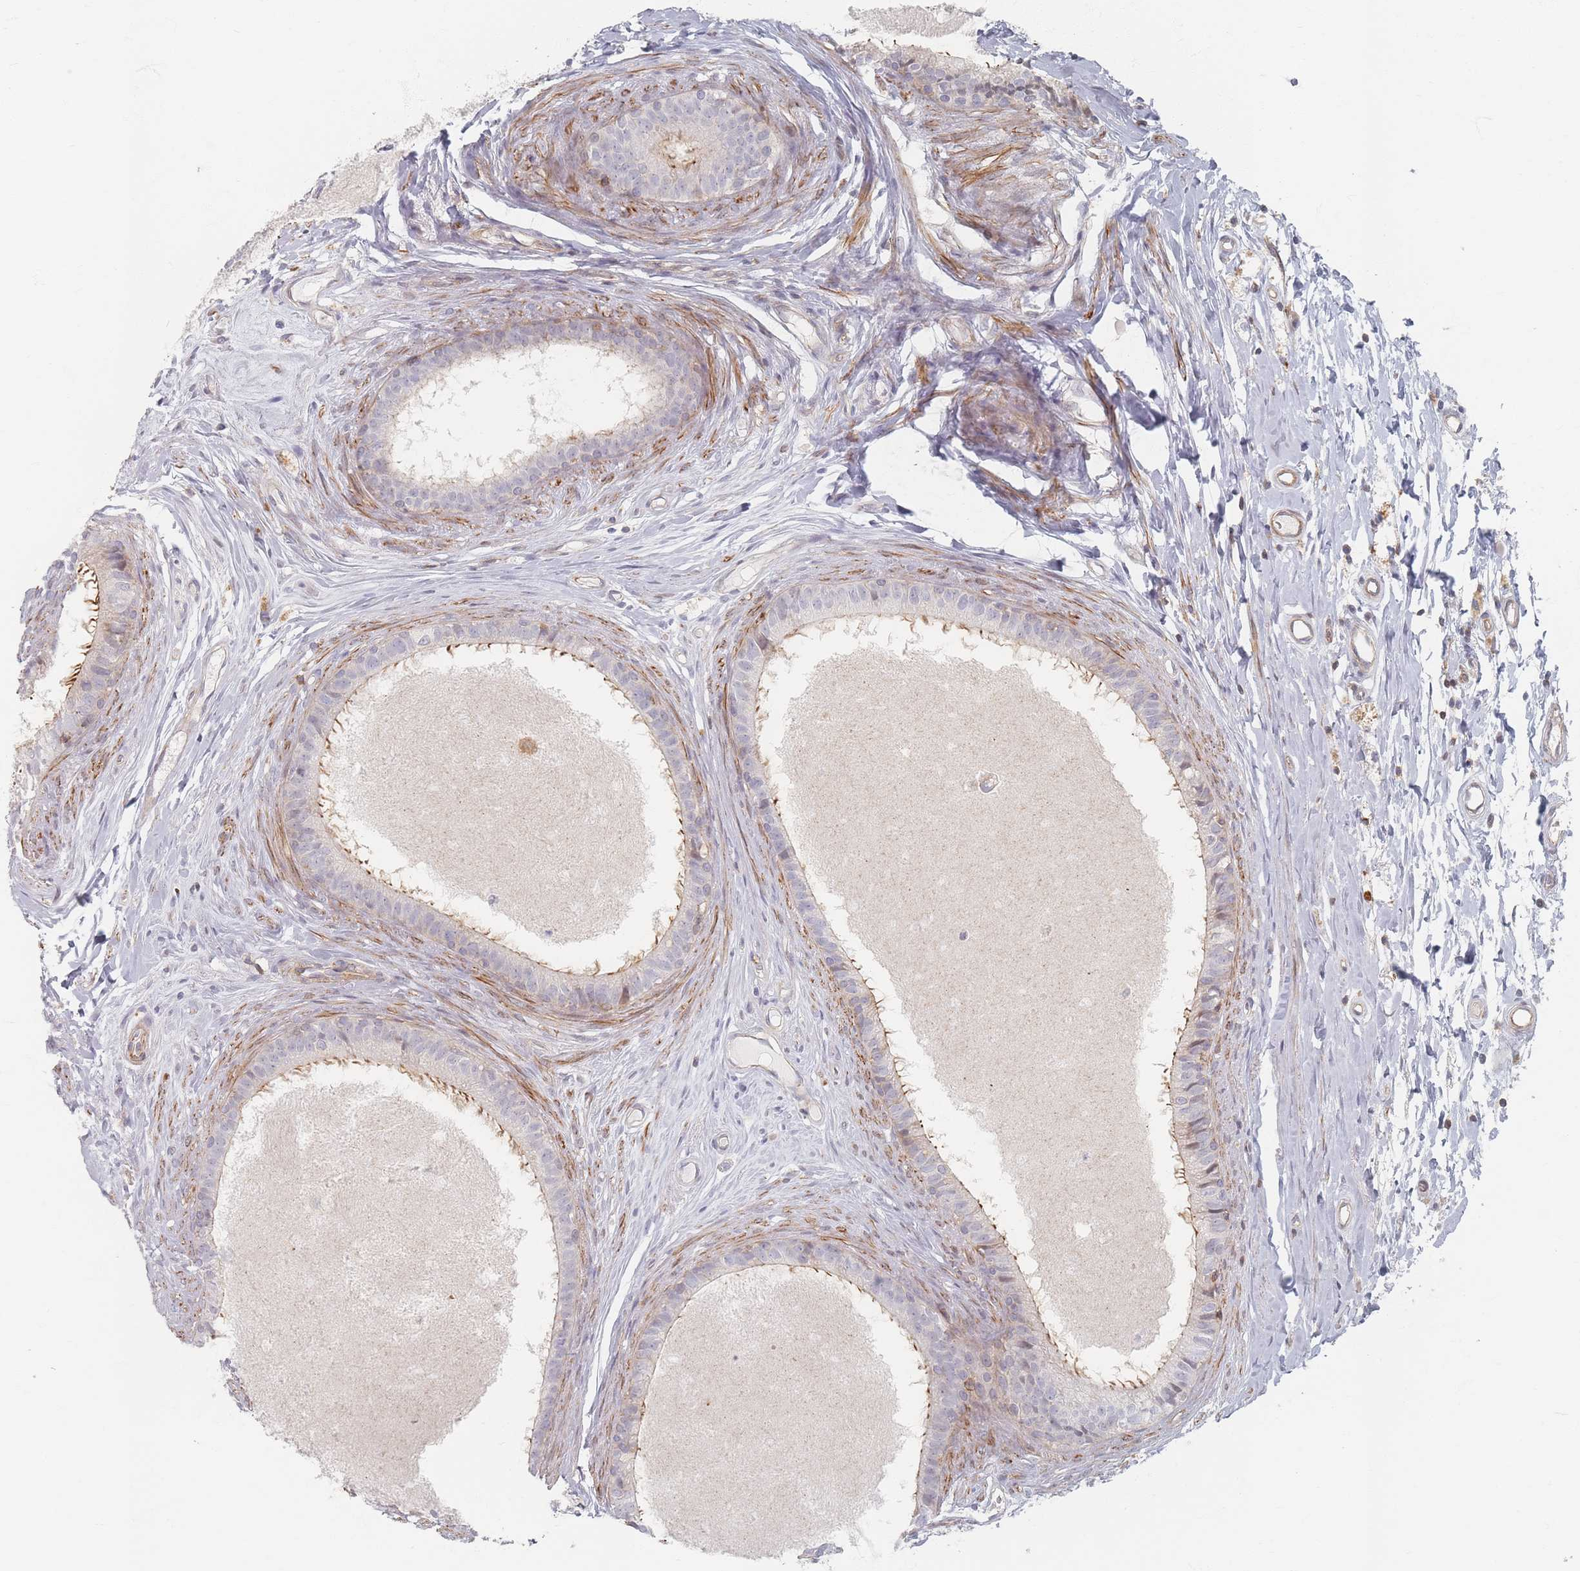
{"staining": {"intensity": "moderate", "quantity": ">75%", "location": "cytoplasmic/membranous"}, "tissue": "epididymis", "cell_type": "Glandular cells", "image_type": "normal", "snomed": [{"axis": "morphology", "description": "Normal tissue, NOS"}, {"axis": "topography", "description": "Epididymis"}], "caption": "Immunohistochemistry of benign epididymis demonstrates medium levels of moderate cytoplasmic/membranous expression in approximately >75% of glandular cells.", "gene": "ZKSCAN7", "patient": {"sex": "male", "age": 80}}